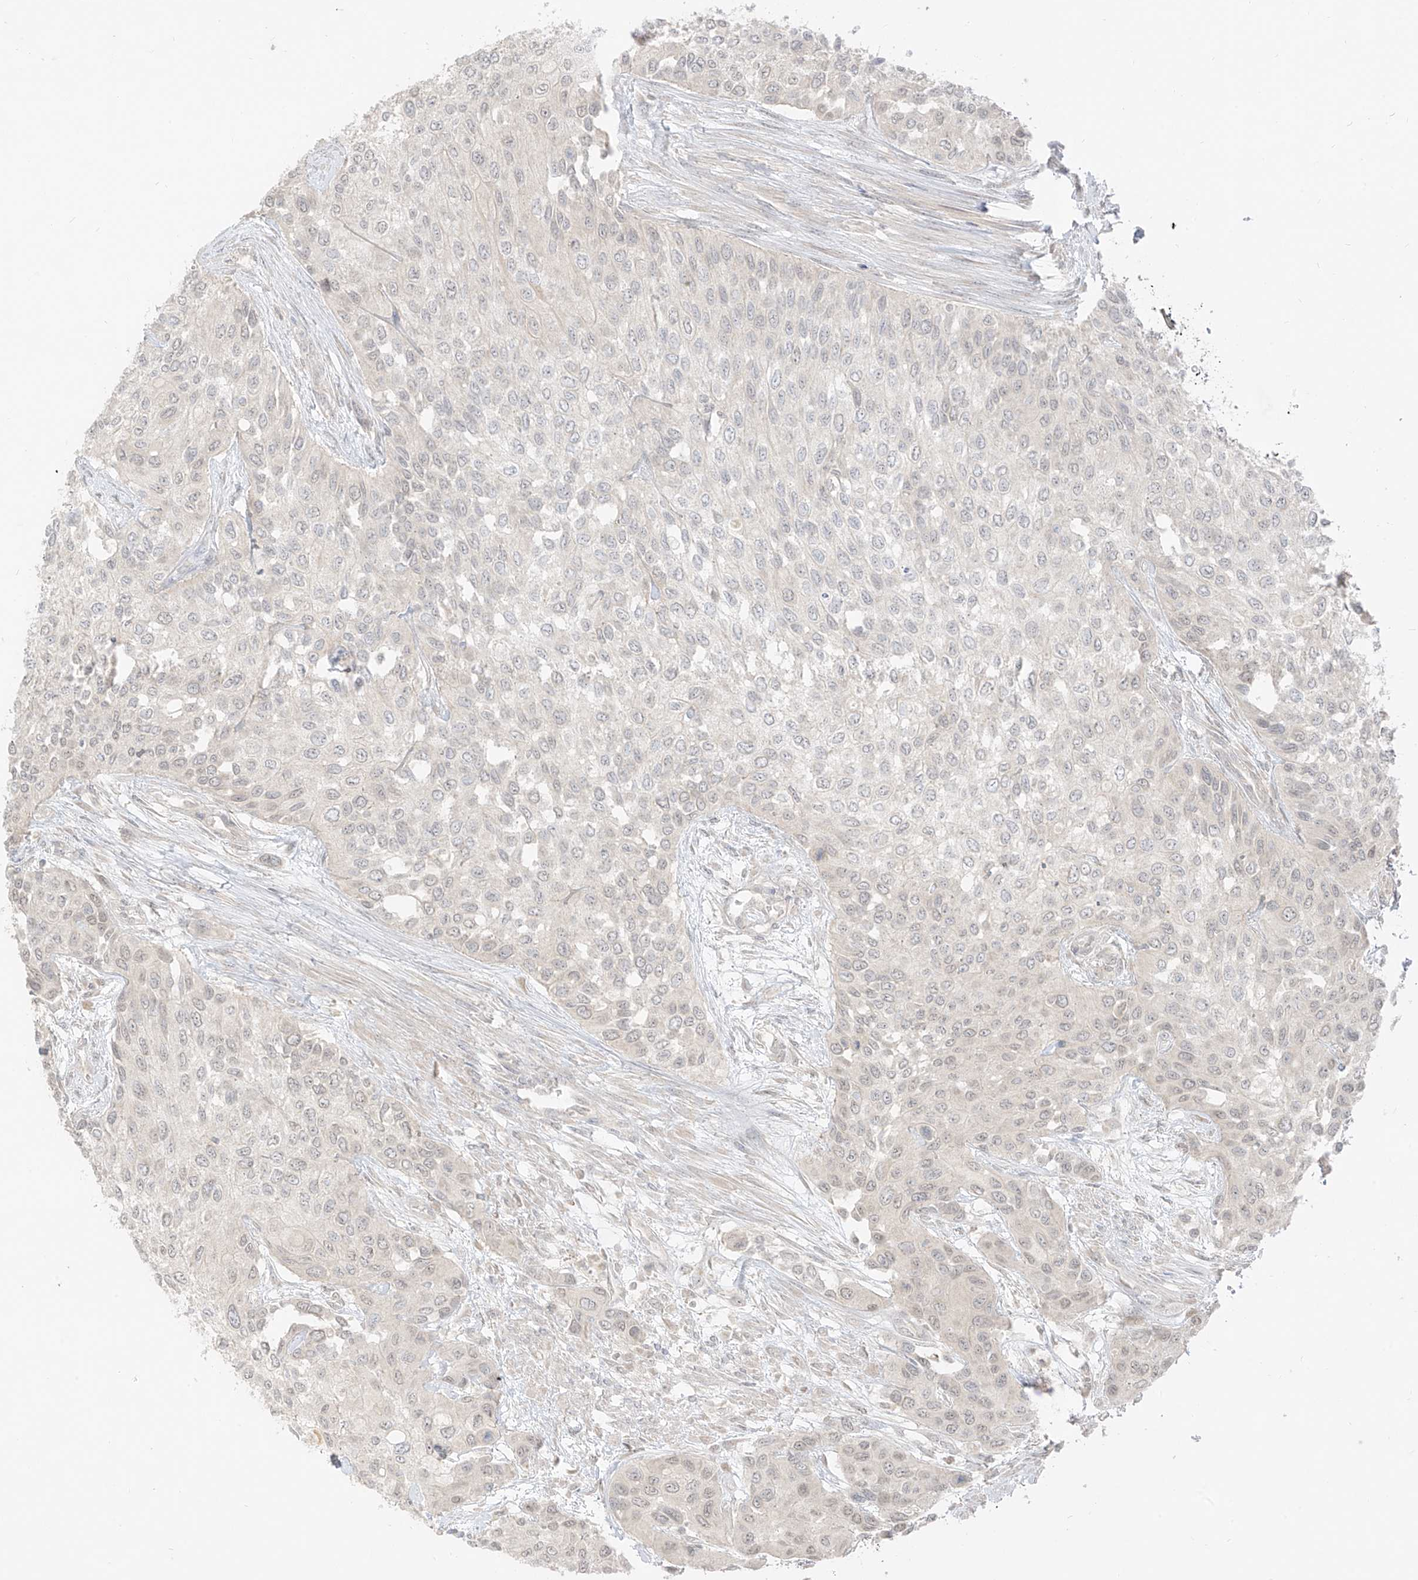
{"staining": {"intensity": "negative", "quantity": "none", "location": "none"}, "tissue": "urothelial cancer", "cell_type": "Tumor cells", "image_type": "cancer", "snomed": [{"axis": "morphology", "description": "Normal tissue, NOS"}, {"axis": "morphology", "description": "Urothelial carcinoma, High grade"}, {"axis": "topography", "description": "Vascular tissue"}, {"axis": "topography", "description": "Urinary bladder"}], "caption": "A high-resolution histopathology image shows immunohistochemistry (IHC) staining of urothelial cancer, which exhibits no significant staining in tumor cells. (Brightfield microscopy of DAB IHC at high magnification).", "gene": "LIPT1", "patient": {"sex": "female", "age": 56}}